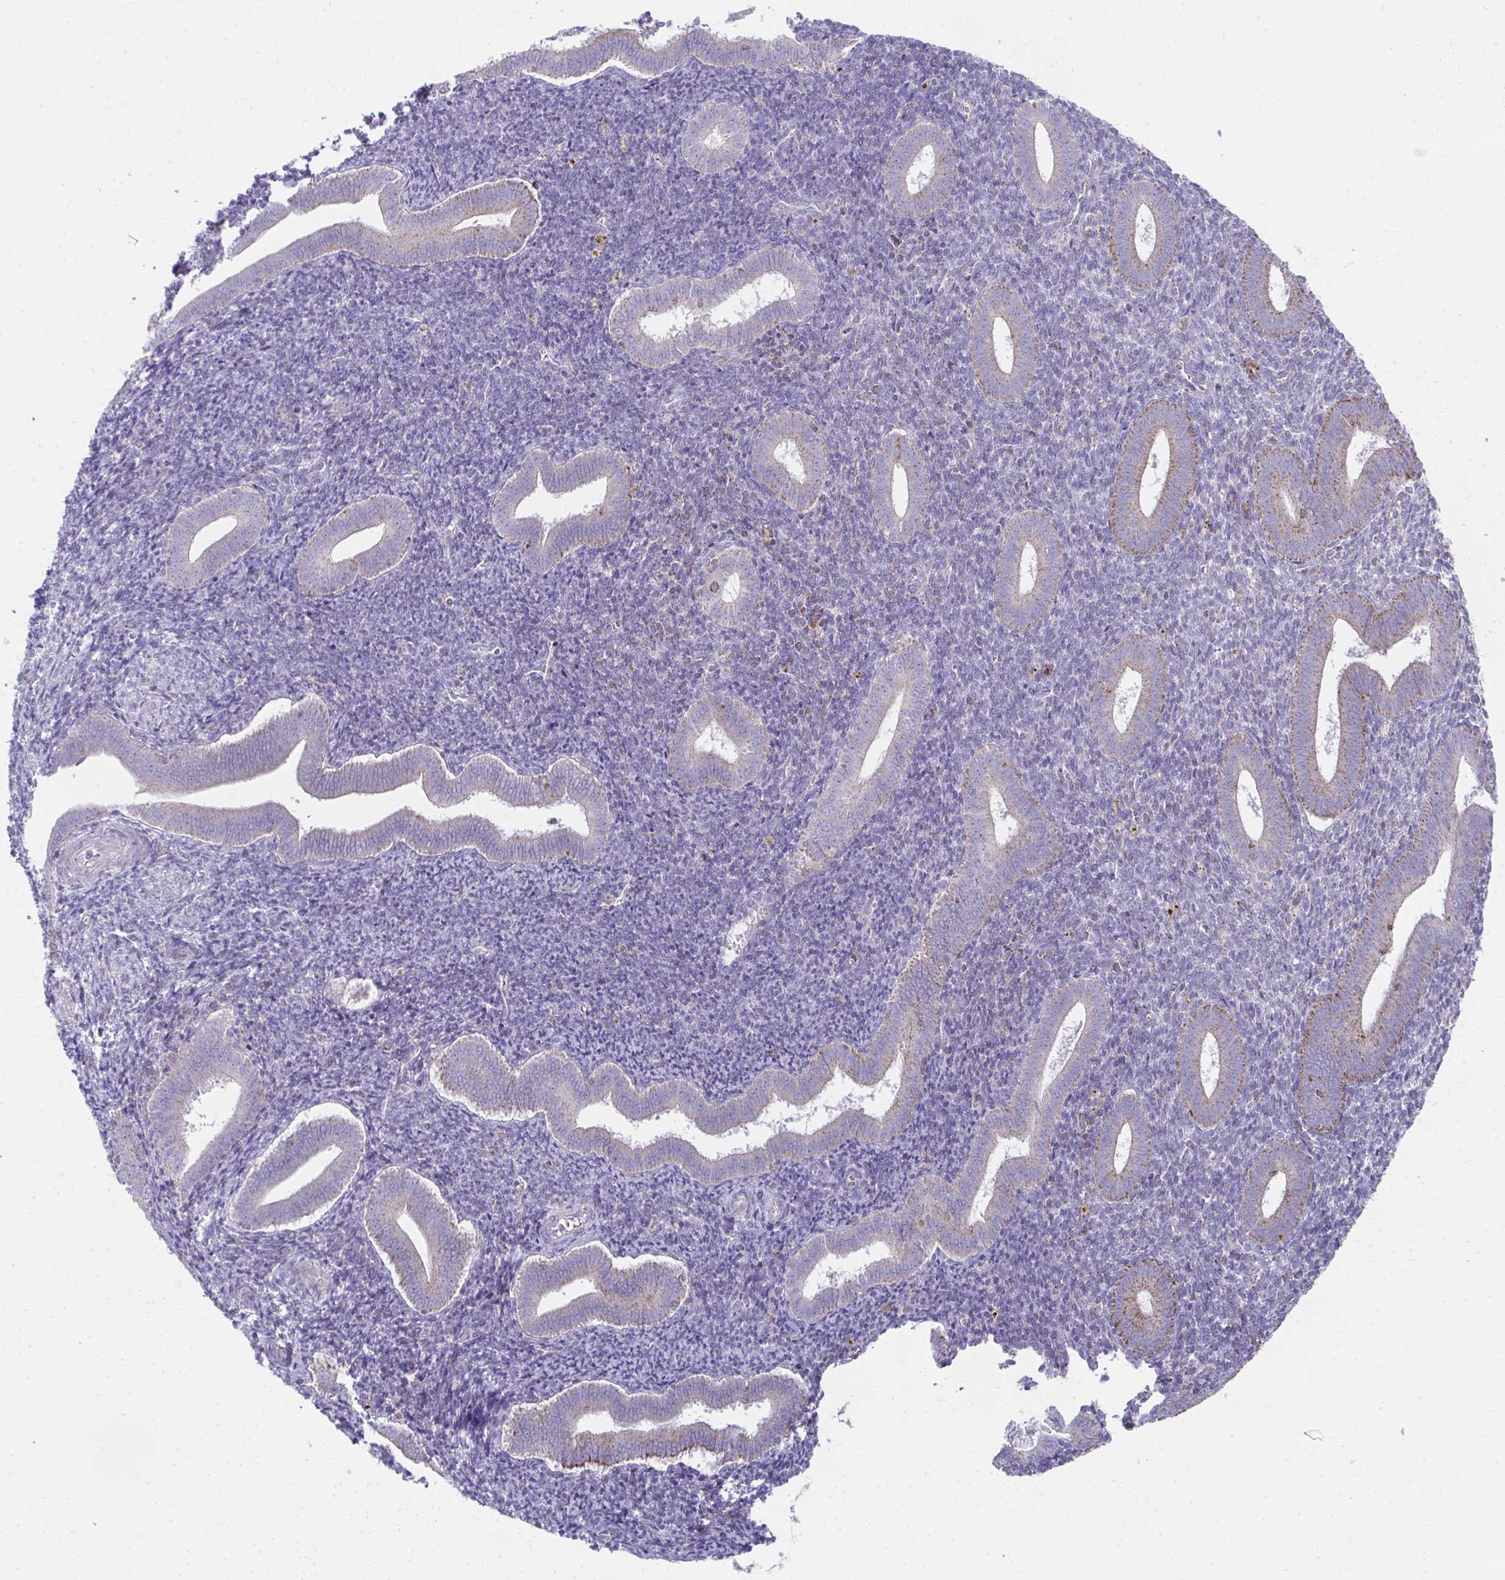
{"staining": {"intensity": "negative", "quantity": "none", "location": "none"}, "tissue": "endometrium", "cell_type": "Cells in endometrial stroma", "image_type": "normal", "snomed": [{"axis": "morphology", "description": "Normal tissue, NOS"}, {"axis": "topography", "description": "Endometrium"}], "caption": "Immunohistochemistry micrograph of normal human endometrium stained for a protein (brown), which demonstrates no staining in cells in endometrial stroma.", "gene": "PRRG3", "patient": {"sex": "female", "age": 25}}